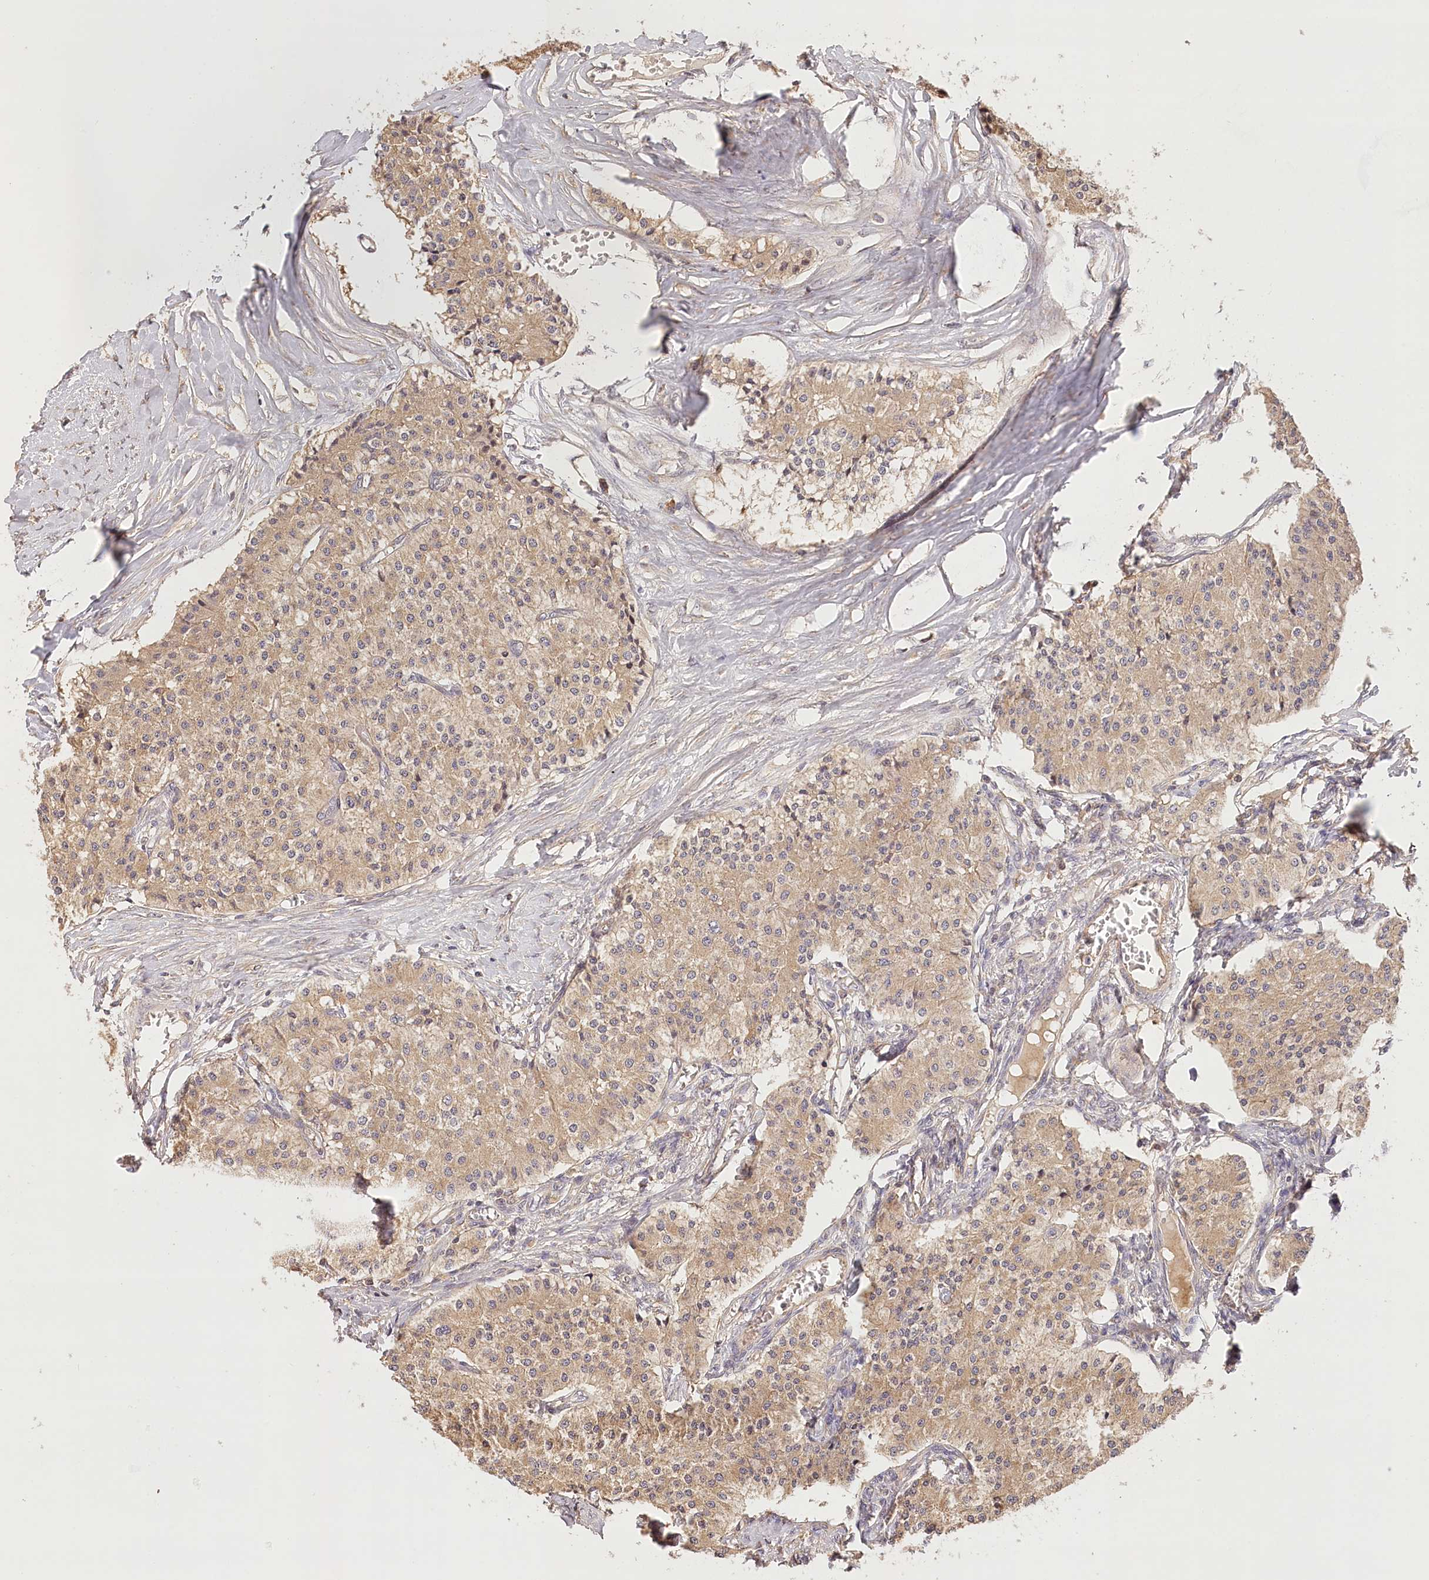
{"staining": {"intensity": "moderate", "quantity": ">75%", "location": "cytoplasmic/membranous"}, "tissue": "carcinoid", "cell_type": "Tumor cells", "image_type": "cancer", "snomed": [{"axis": "morphology", "description": "Carcinoid, malignant, NOS"}, {"axis": "topography", "description": "Colon"}], "caption": "The micrograph shows staining of carcinoid, revealing moderate cytoplasmic/membranous protein positivity (brown color) within tumor cells.", "gene": "LSS", "patient": {"sex": "female", "age": 52}}